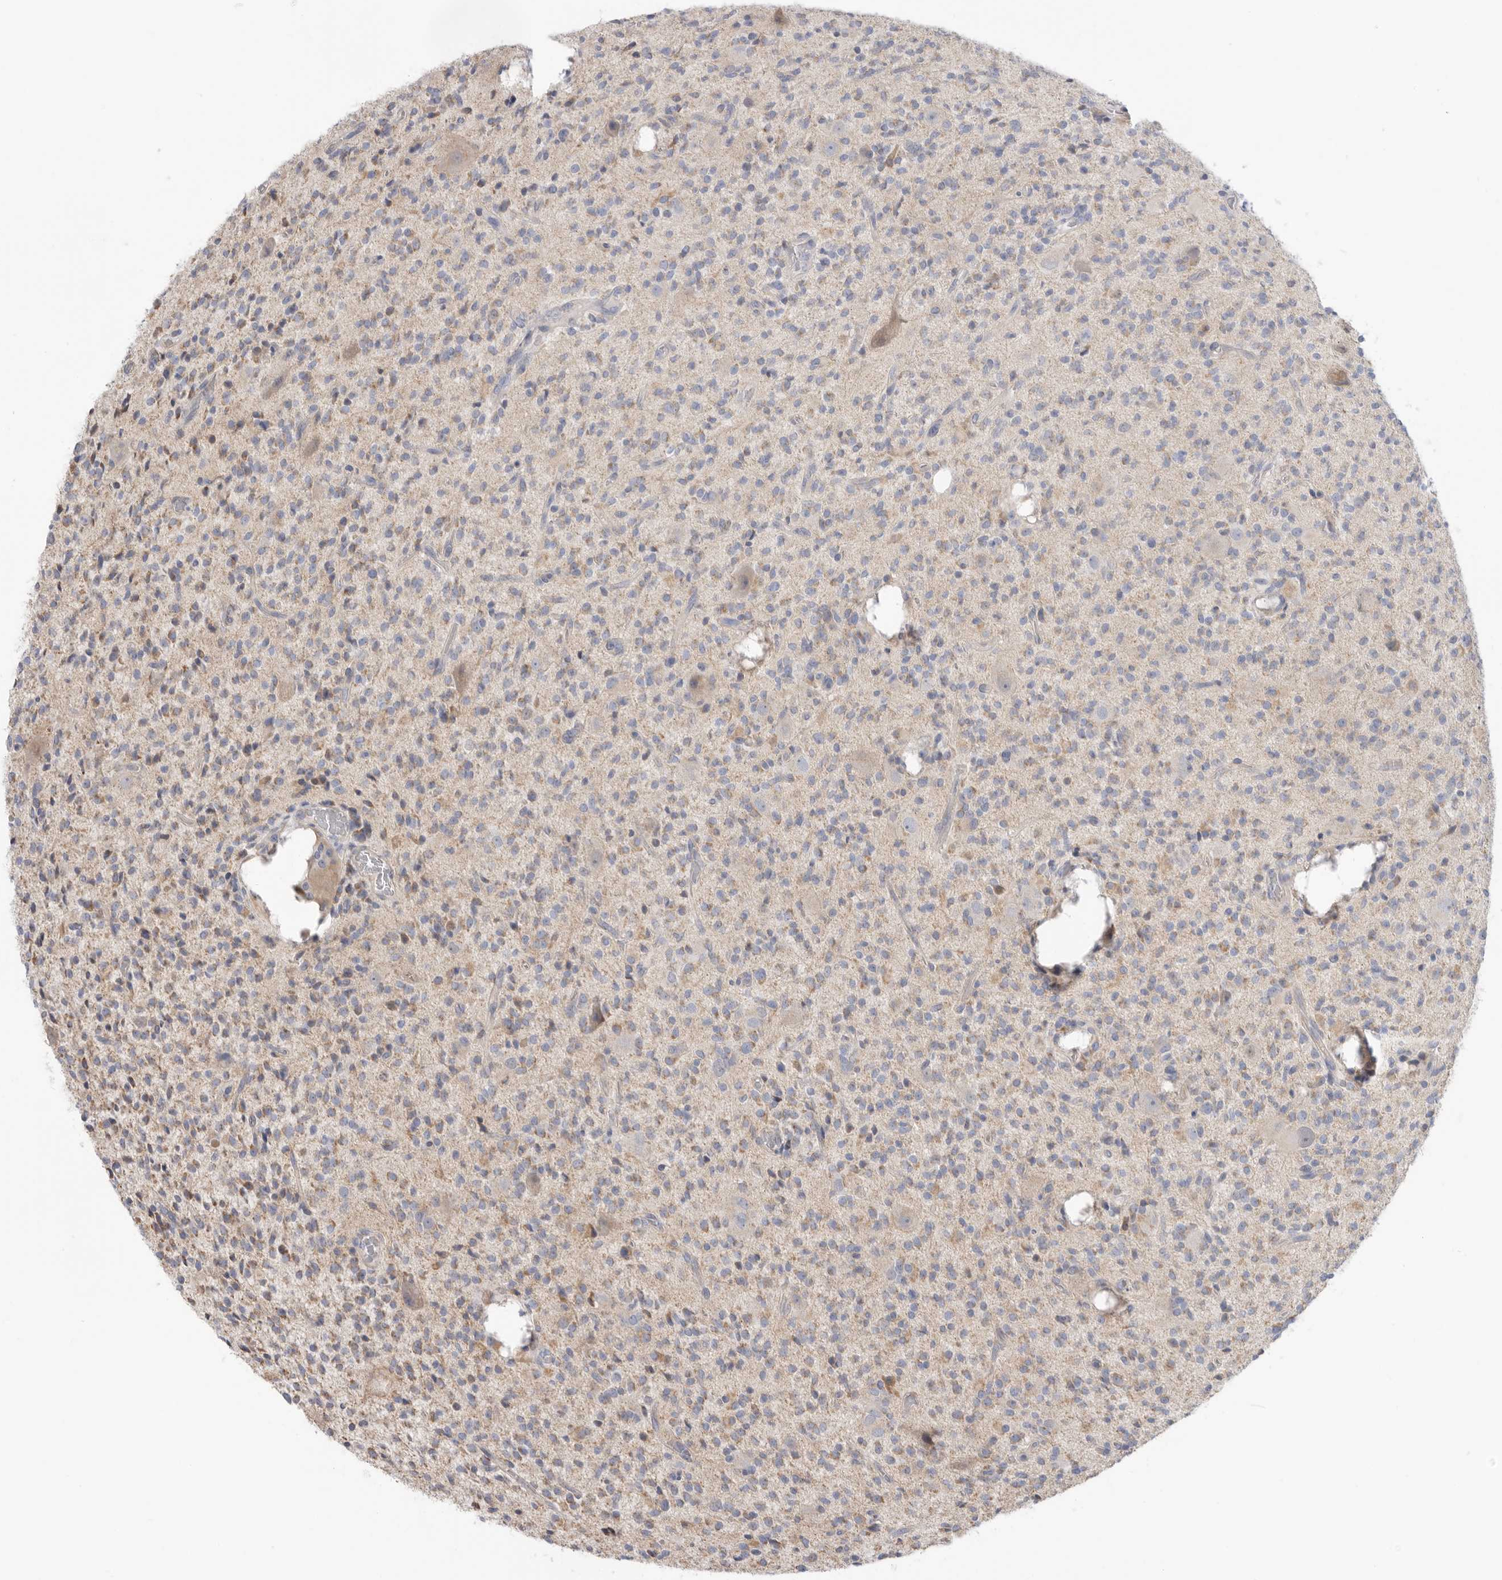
{"staining": {"intensity": "weak", "quantity": "25%-75%", "location": "cytoplasmic/membranous"}, "tissue": "glioma", "cell_type": "Tumor cells", "image_type": "cancer", "snomed": [{"axis": "morphology", "description": "Glioma, malignant, High grade"}, {"axis": "topography", "description": "Brain"}], "caption": "Immunohistochemical staining of human high-grade glioma (malignant) shows low levels of weak cytoplasmic/membranous positivity in approximately 25%-75% of tumor cells.", "gene": "MTFR1L", "patient": {"sex": "male", "age": 34}}